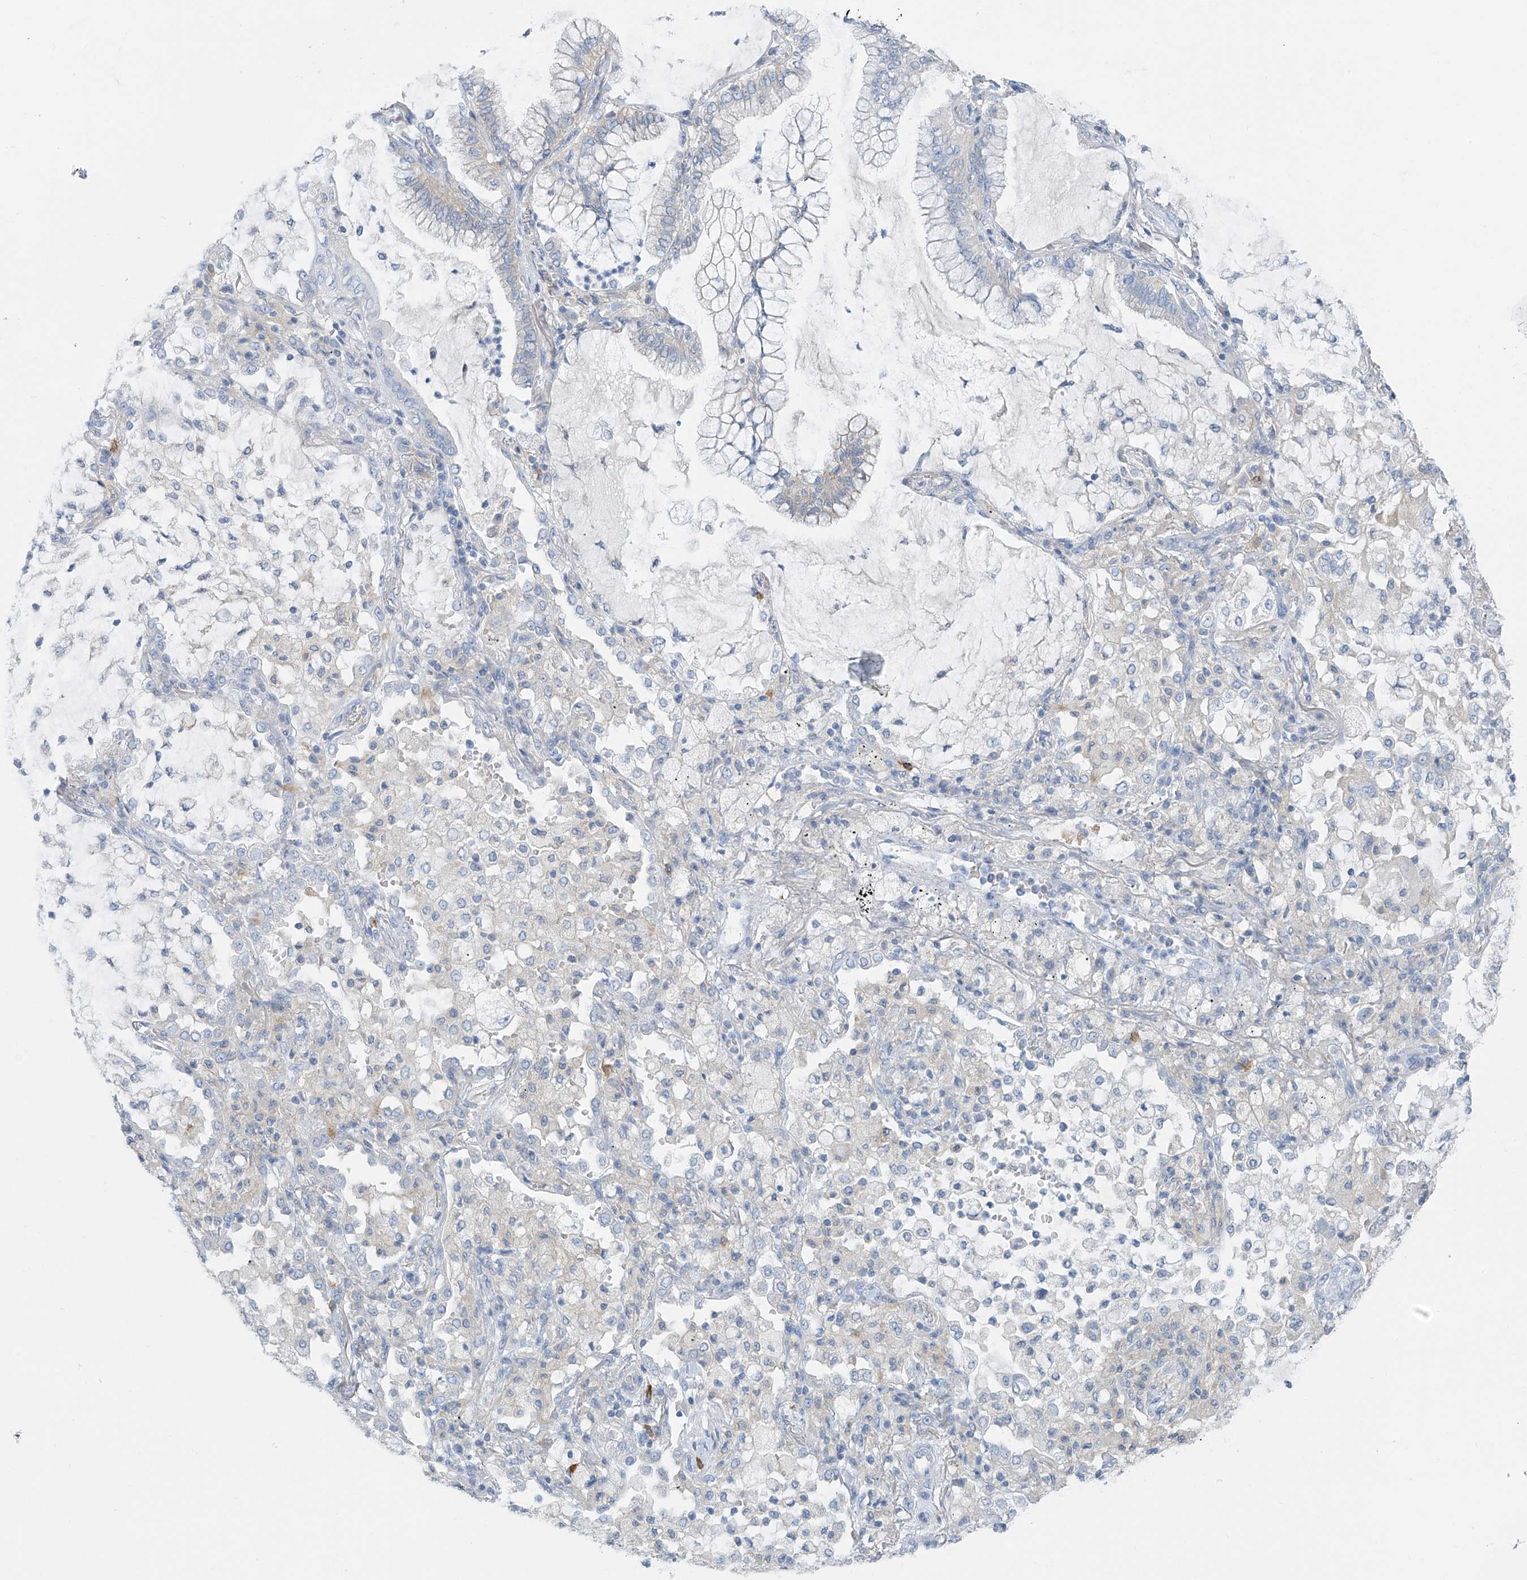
{"staining": {"intensity": "negative", "quantity": "none", "location": "none"}, "tissue": "lung cancer", "cell_type": "Tumor cells", "image_type": "cancer", "snomed": [{"axis": "morphology", "description": "Adenocarcinoma, NOS"}, {"axis": "topography", "description": "Lung"}], "caption": "This is an immunohistochemistry (IHC) micrograph of lung cancer (adenocarcinoma). There is no staining in tumor cells.", "gene": "POMGNT2", "patient": {"sex": "female", "age": 70}}